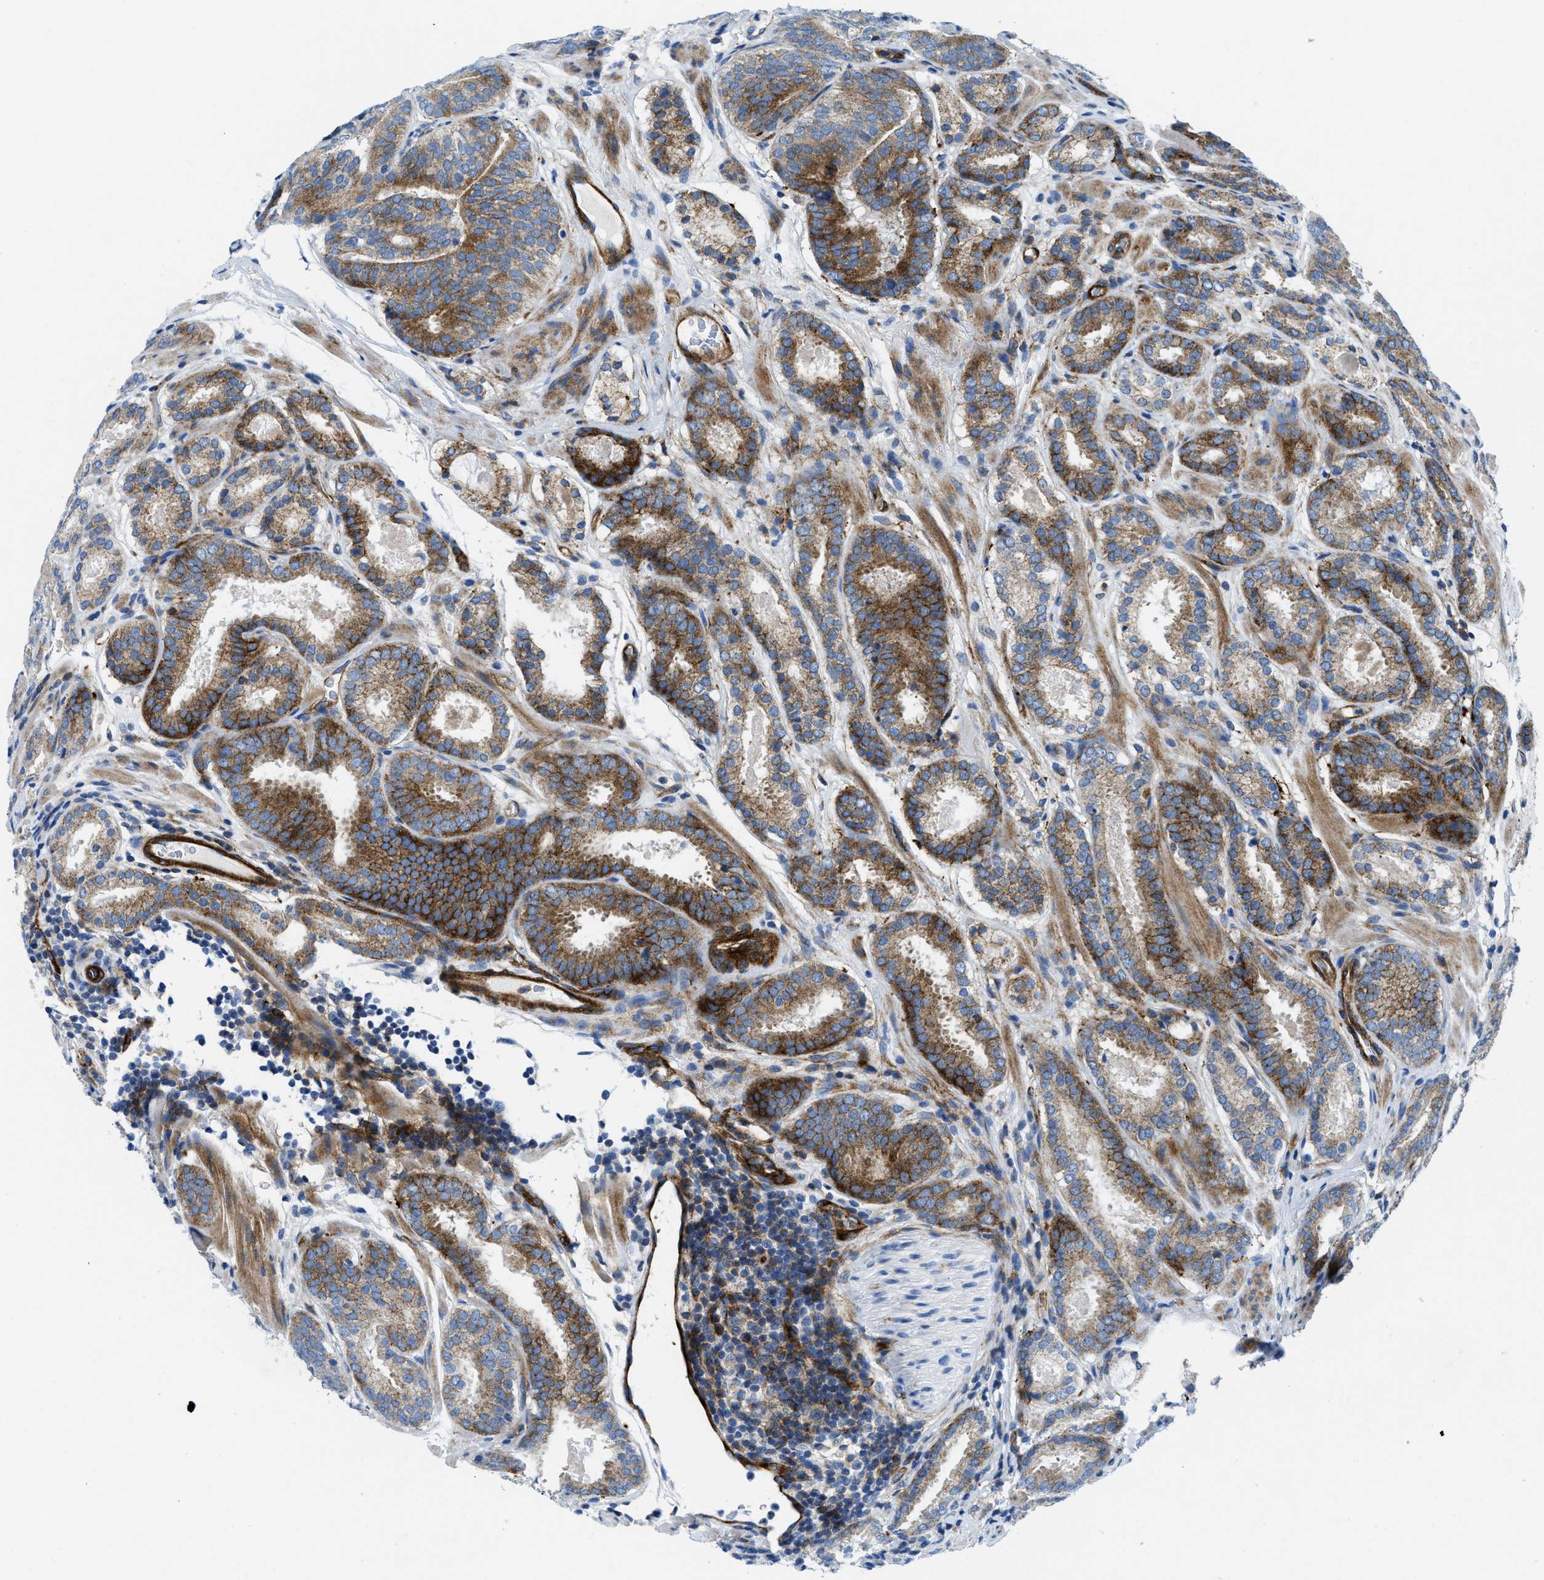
{"staining": {"intensity": "moderate", "quantity": ">75%", "location": "cytoplasmic/membranous"}, "tissue": "prostate cancer", "cell_type": "Tumor cells", "image_type": "cancer", "snomed": [{"axis": "morphology", "description": "Adenocarcinoma, Low grade"}, {"axis": "topography", "description": "Prostate"}], "caption": "Immunohistochemistry (DAB) staining of human prostate adenocarcinoma (low-grade) reveals moderate cytoplasmic/membranous protein positivity in approximately >75% of tumor cells.", "gene": "CUTA", "patient": {"sex": "male", "age": 69}}